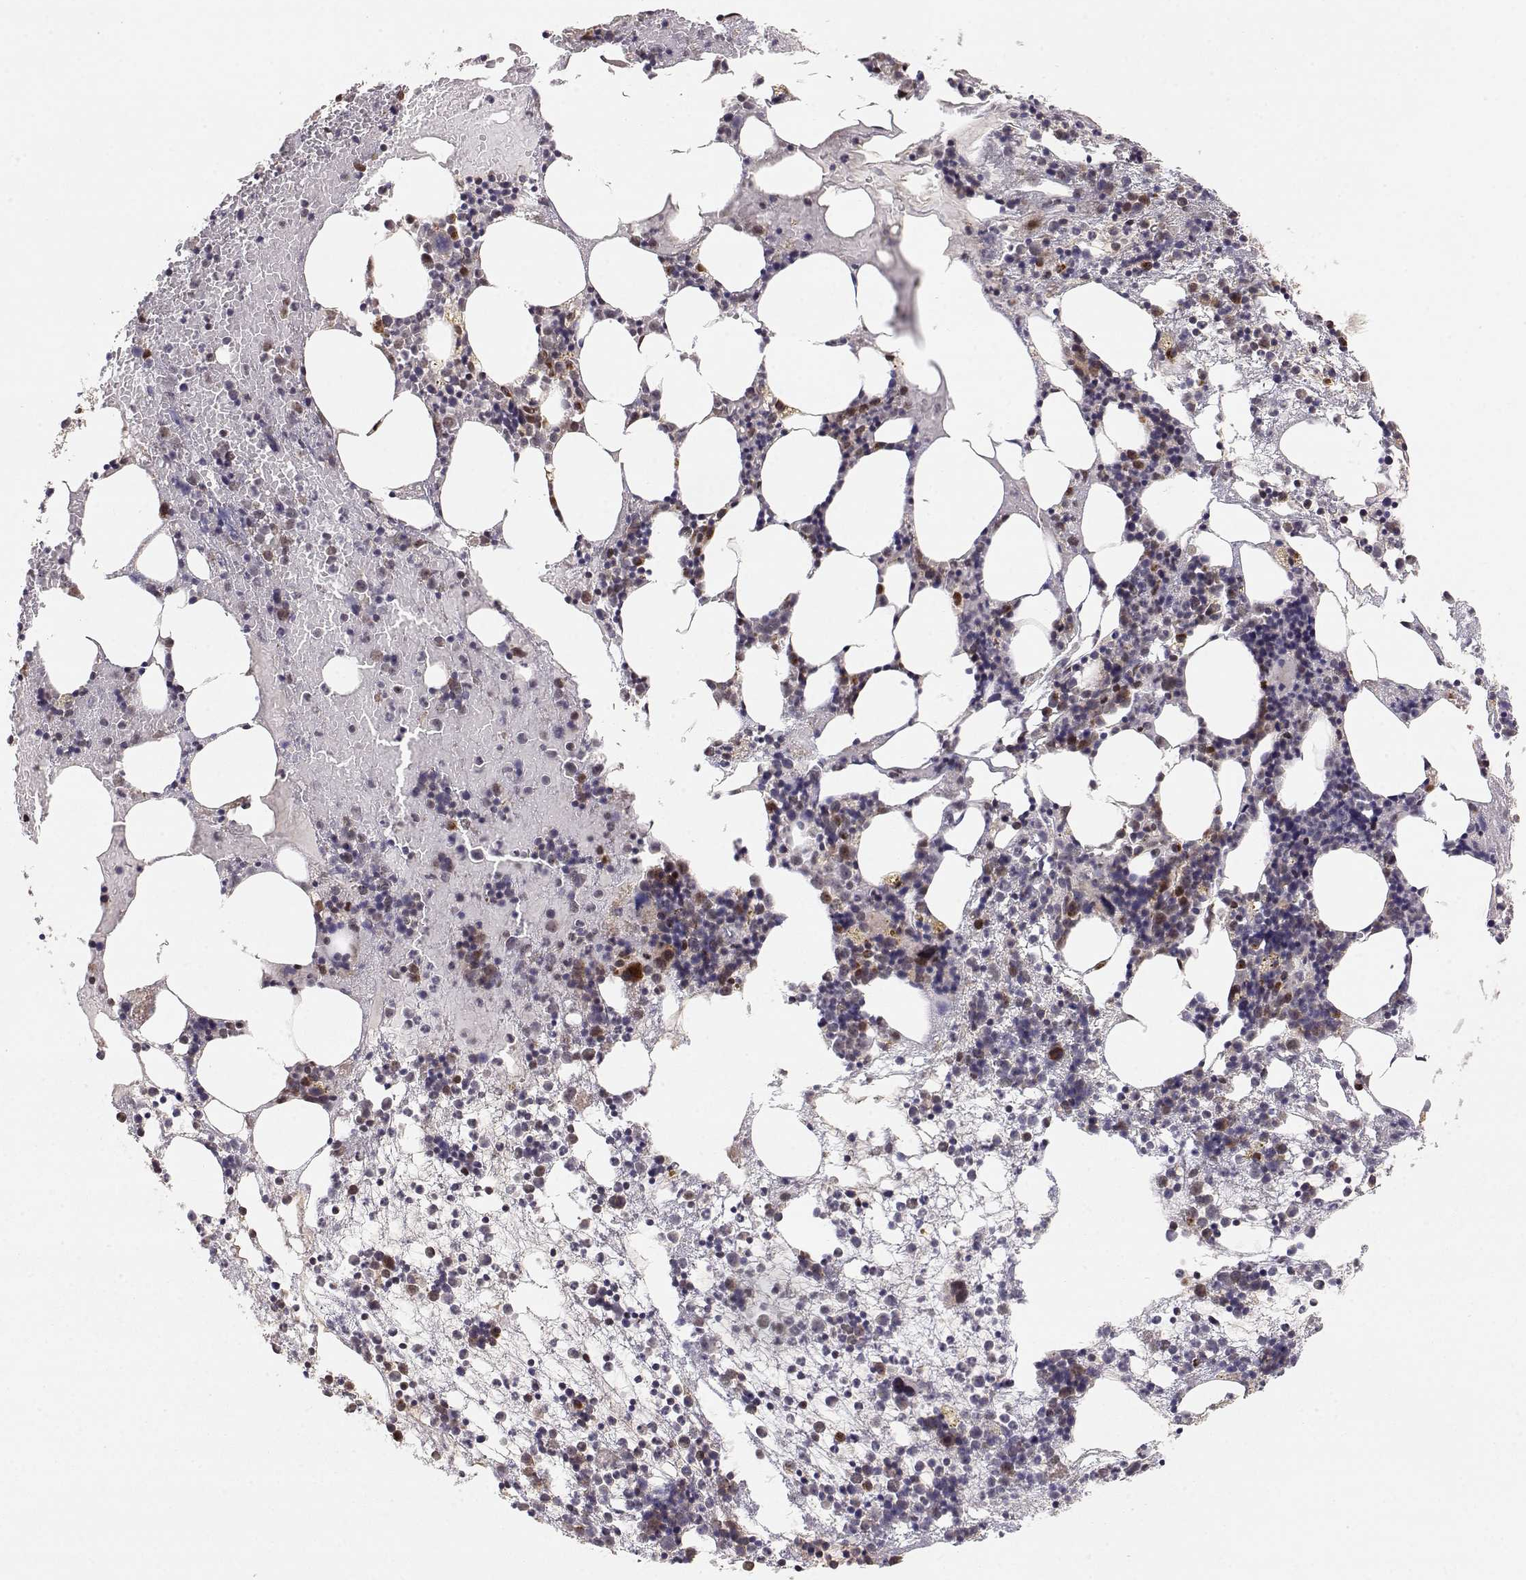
{"staining": {"intensity": "strong", "quantity": "<25%", "location": "cytoplasmic/membranous,nuclear"}, "tissue": "bone marrow", "cell_type": "Hematopoietic cells", "image_type": "normal", "snomed": [{"axis": "morphology", "description": "Normal tissue, NOS"}, {"axis": "topography", "description": "Bone marrow"}], "caption": "Immunohistochemical staining of benign bone marrow reveals strong cytoplasmic/membranous,nuclear protein staining in about <25% of hematopoietic cells. (Brightfield microscopy of DAB IHC at high magnification).", "gene": "BRCA1", "patient": {"sex": "male", "age": 54}}